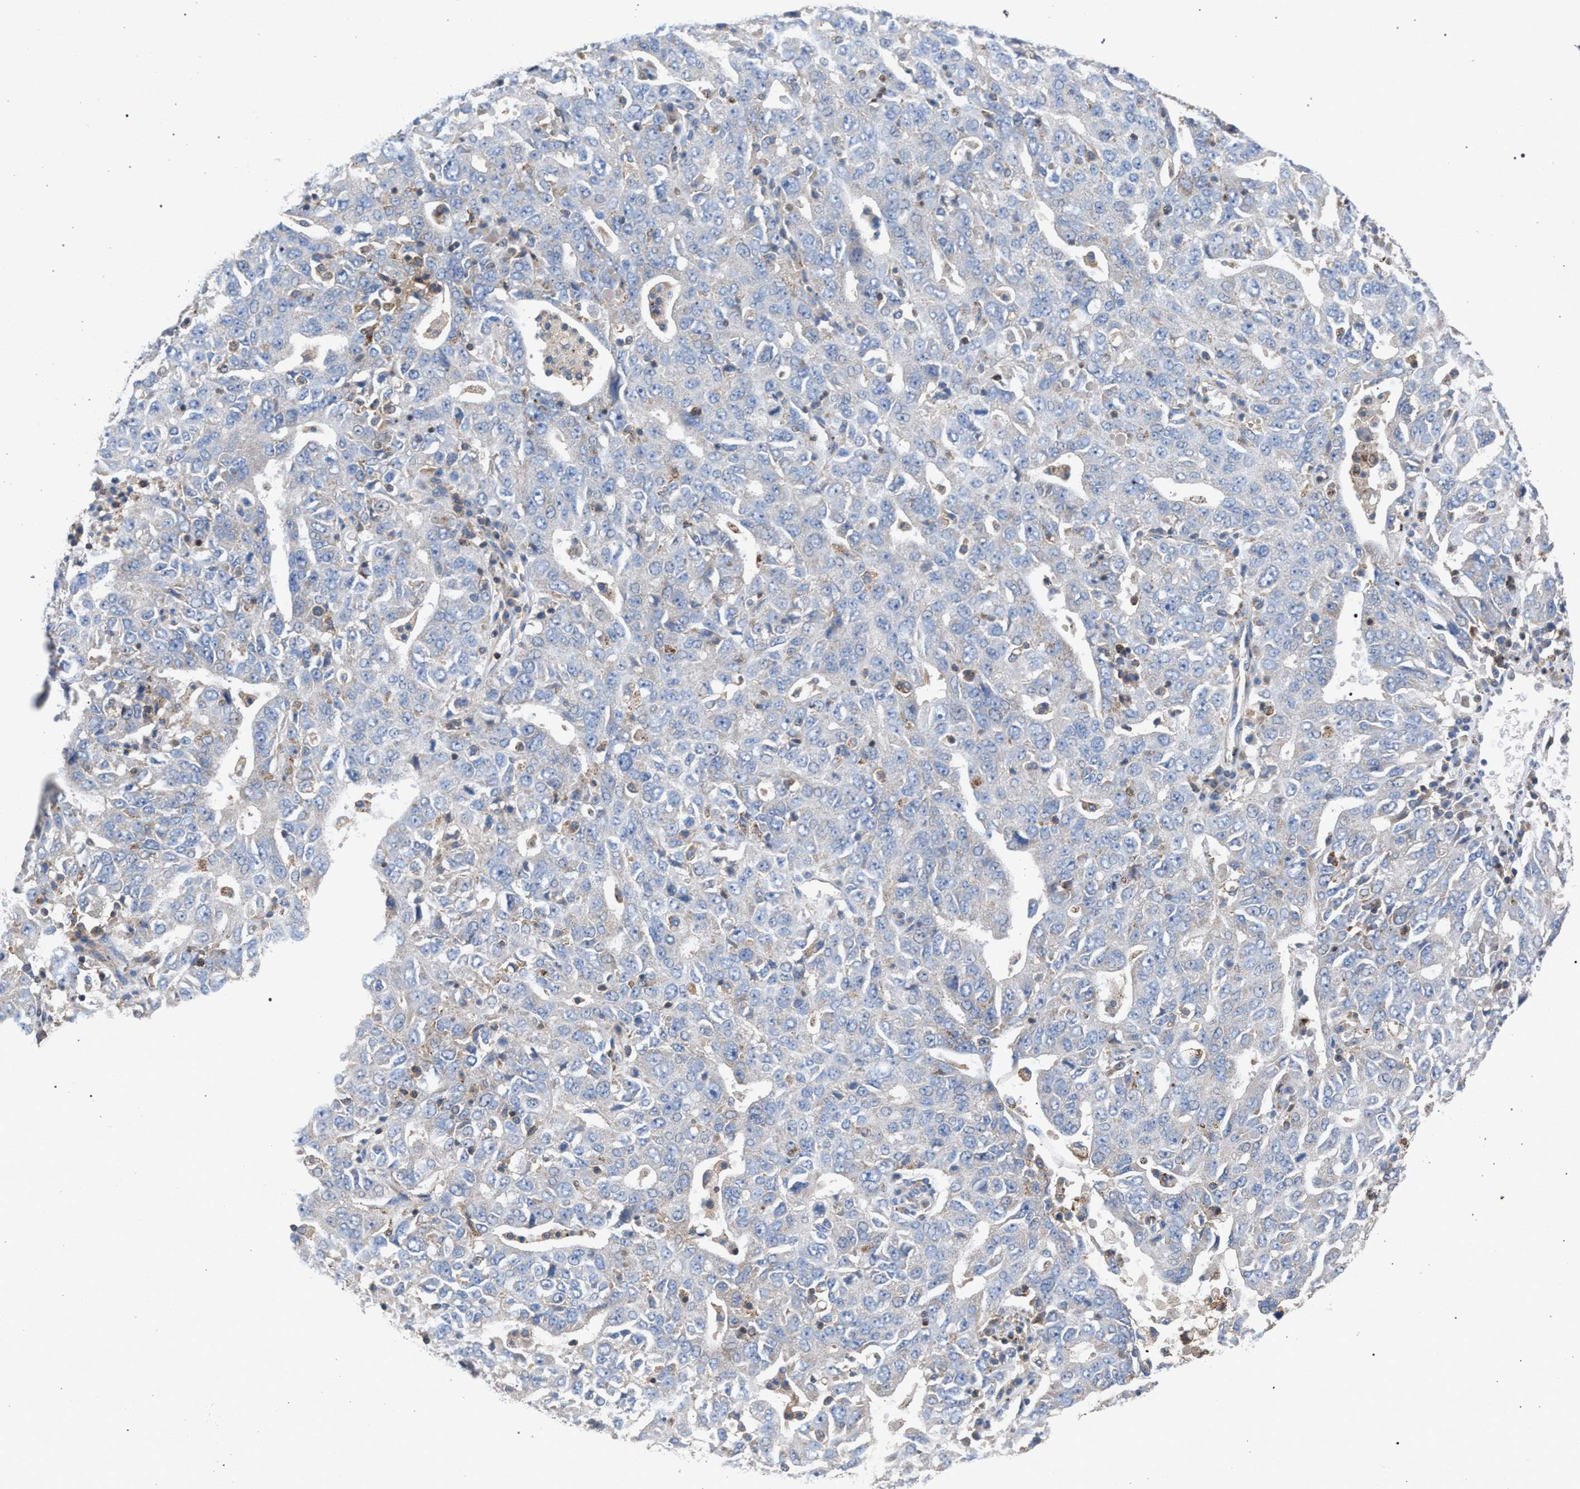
{"staining": {"intensity": "negative", "quantity": "none", "location": "none"}, "tissue": "ovarian cancer", "cell_type": "Tumor cells", "image_type": "cancer", "snomed": [{"axis": "morphology", "description": "Carcinoma, endometroid"}, {"axis": "topography", "description": "Ovary"}], "caption": "Protein analysis of ovarian cancer (endometroid carcinoma) reveals no significant expression in tumor cells. The staining was performed using DAB (3,3'-diaminobenzidine) to visualize the protein expression in brown, while the nuclei were stained in blue with hematoxylin (Magnification: 20x).", "gene": "VPS13A", "patient": {"sex": "female", "age": 62}}